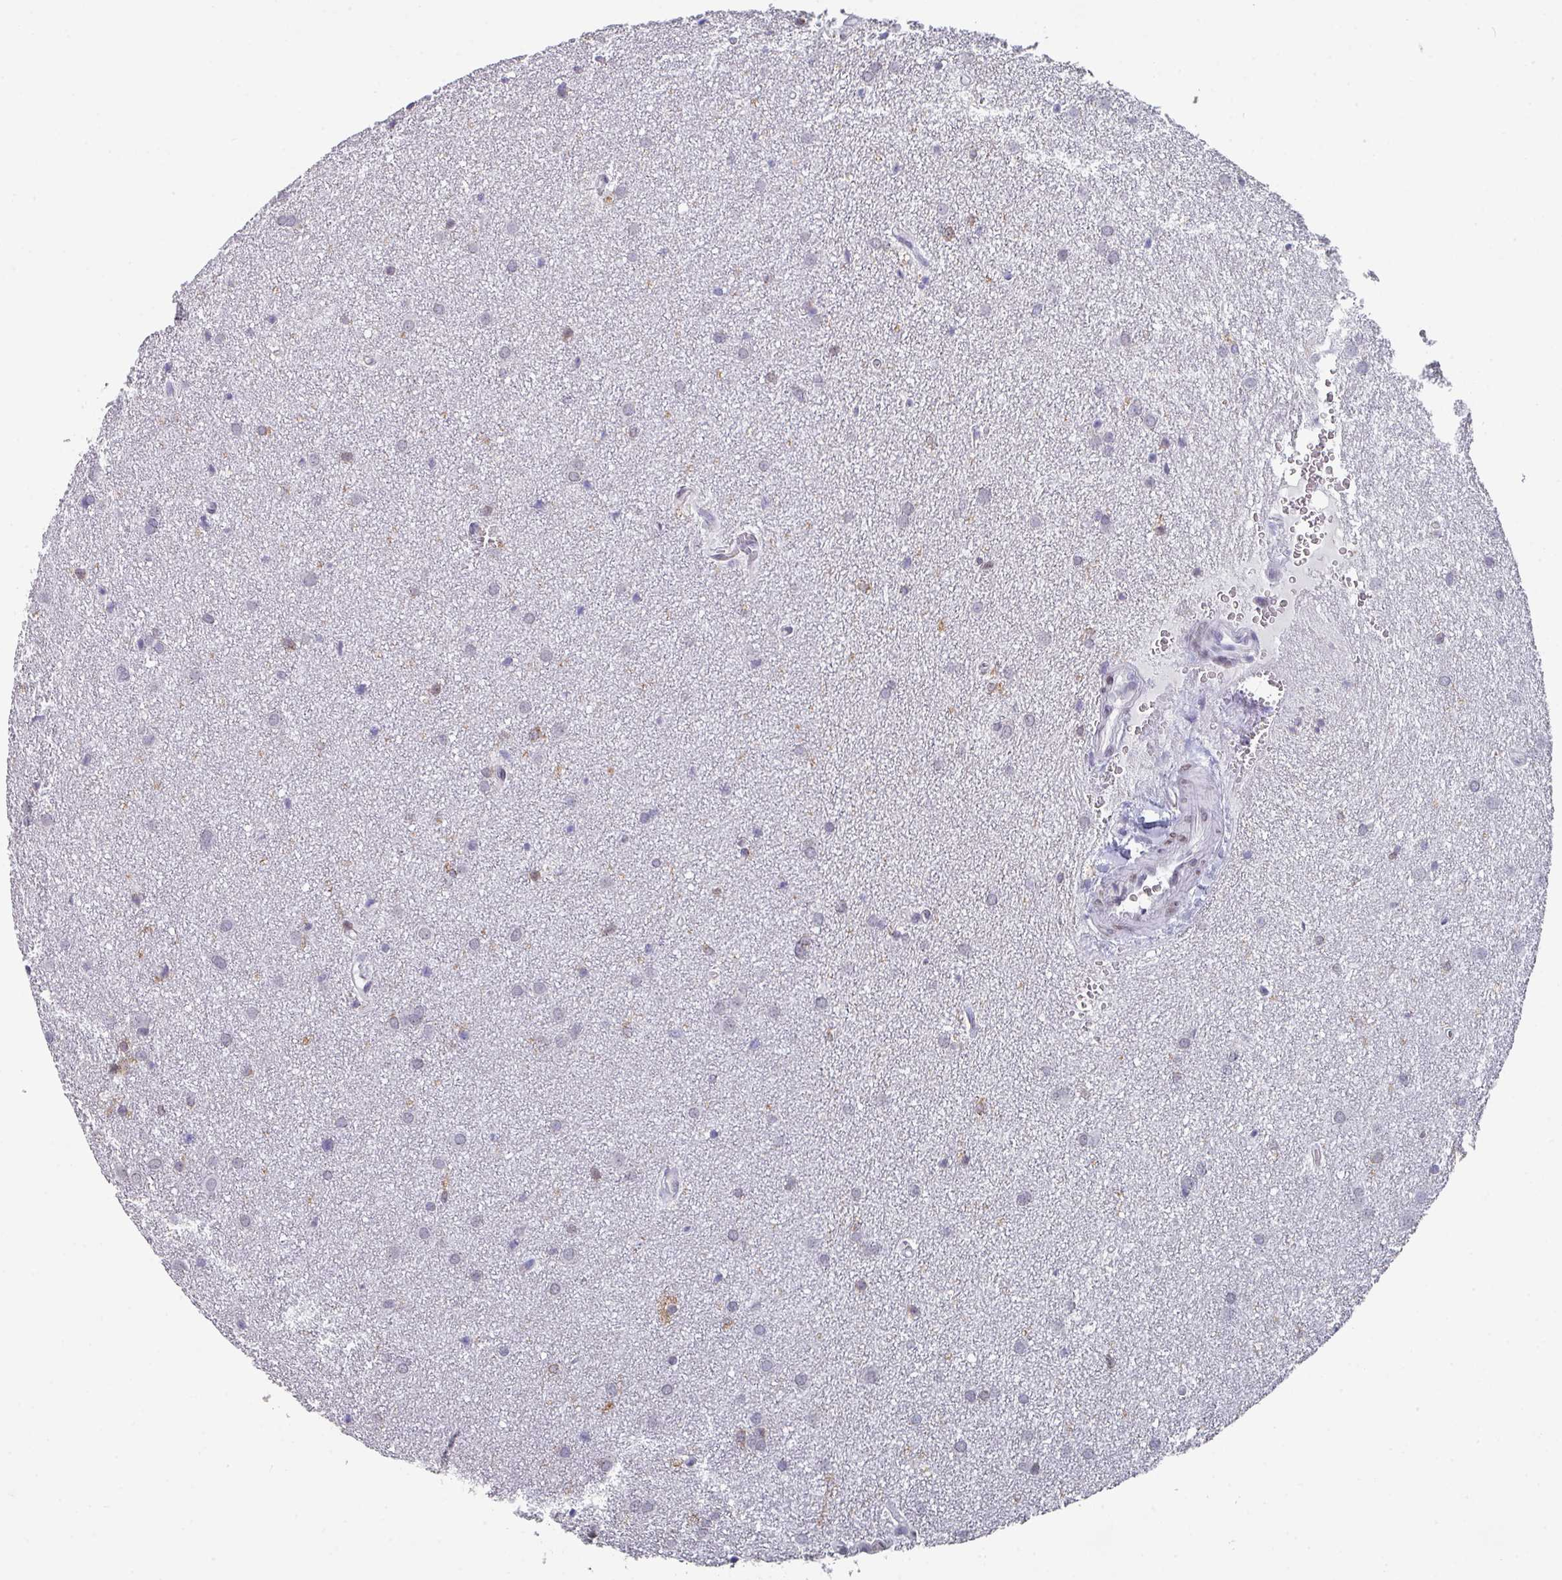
{"staining": {"intensity": "weak", "quantity": "<25%", "location": "cytoplasmic/membranous"}, "tissue": "glioma", "cell_type": "Tumor cells", "image_type": "cancer", "snomed": [{"axis": "morphology", "description": "Glioma, malignant, Low grade"}, {"axis": "topography", "description": "Cerebellum"}], "caption": "Immunohistochemistry image of malignant low-grade glioma stained for a protein (brown), which demonstrates no positivity in tumor cells.", "gene": "RASAL3", "patient": {"sex": "female", "age": 5}}